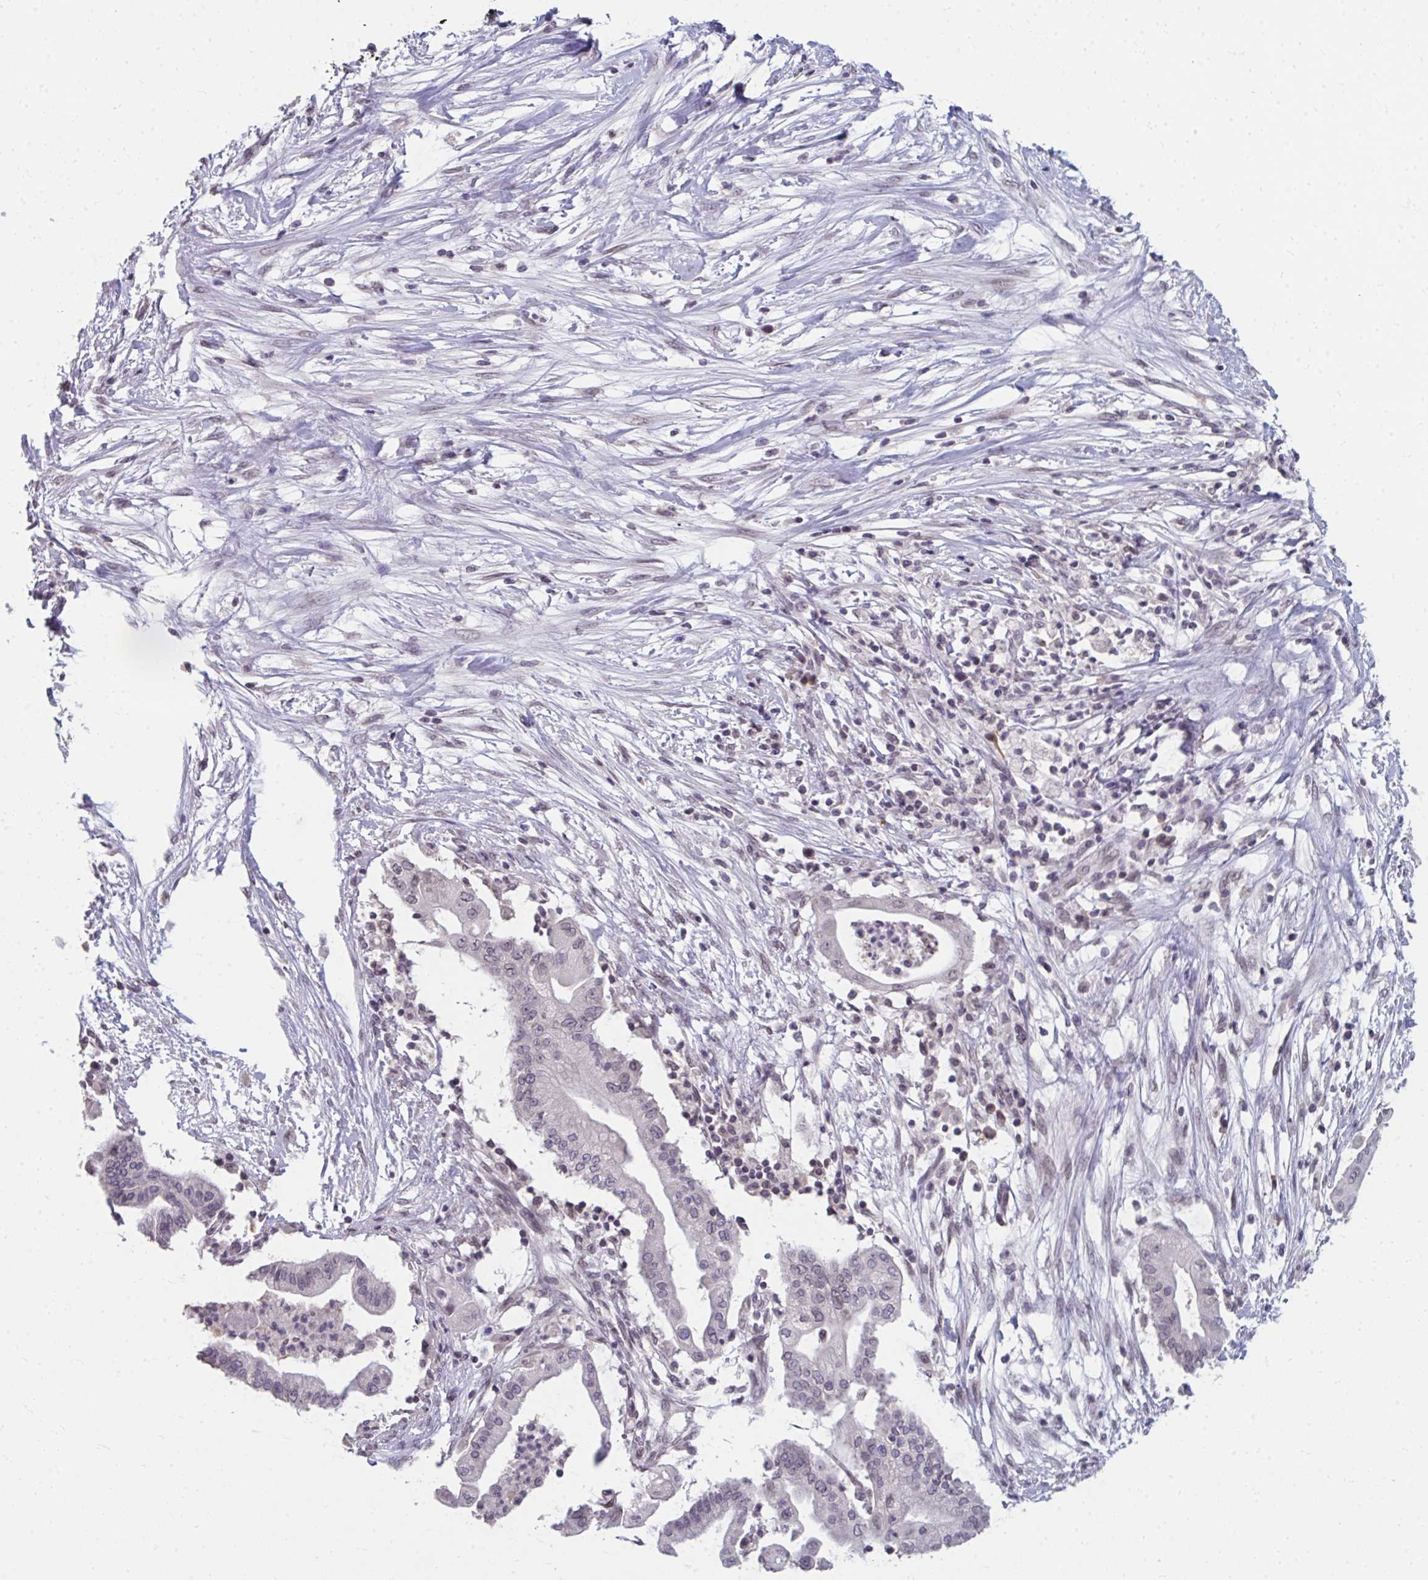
{"staining": {"intensity": "negative", "quantity": "none", "location": "none"}, "tissue": "pancreatic cancer", "cell_type": "Tumor cells", "image_type": "cancer", "snomed": [{"axis": "morphology", "description": "Adenocarcinoma, NOS"}, {"axis": "topography", "description": "Pancreas"}], "caption": "Pancreatic cancer (adenocarcinoma) was stained to show a protein in brown. There is no significant positivity in tumor cells.", "gene": "NUP133", "patient": {"sex": "male", "age": 68}}